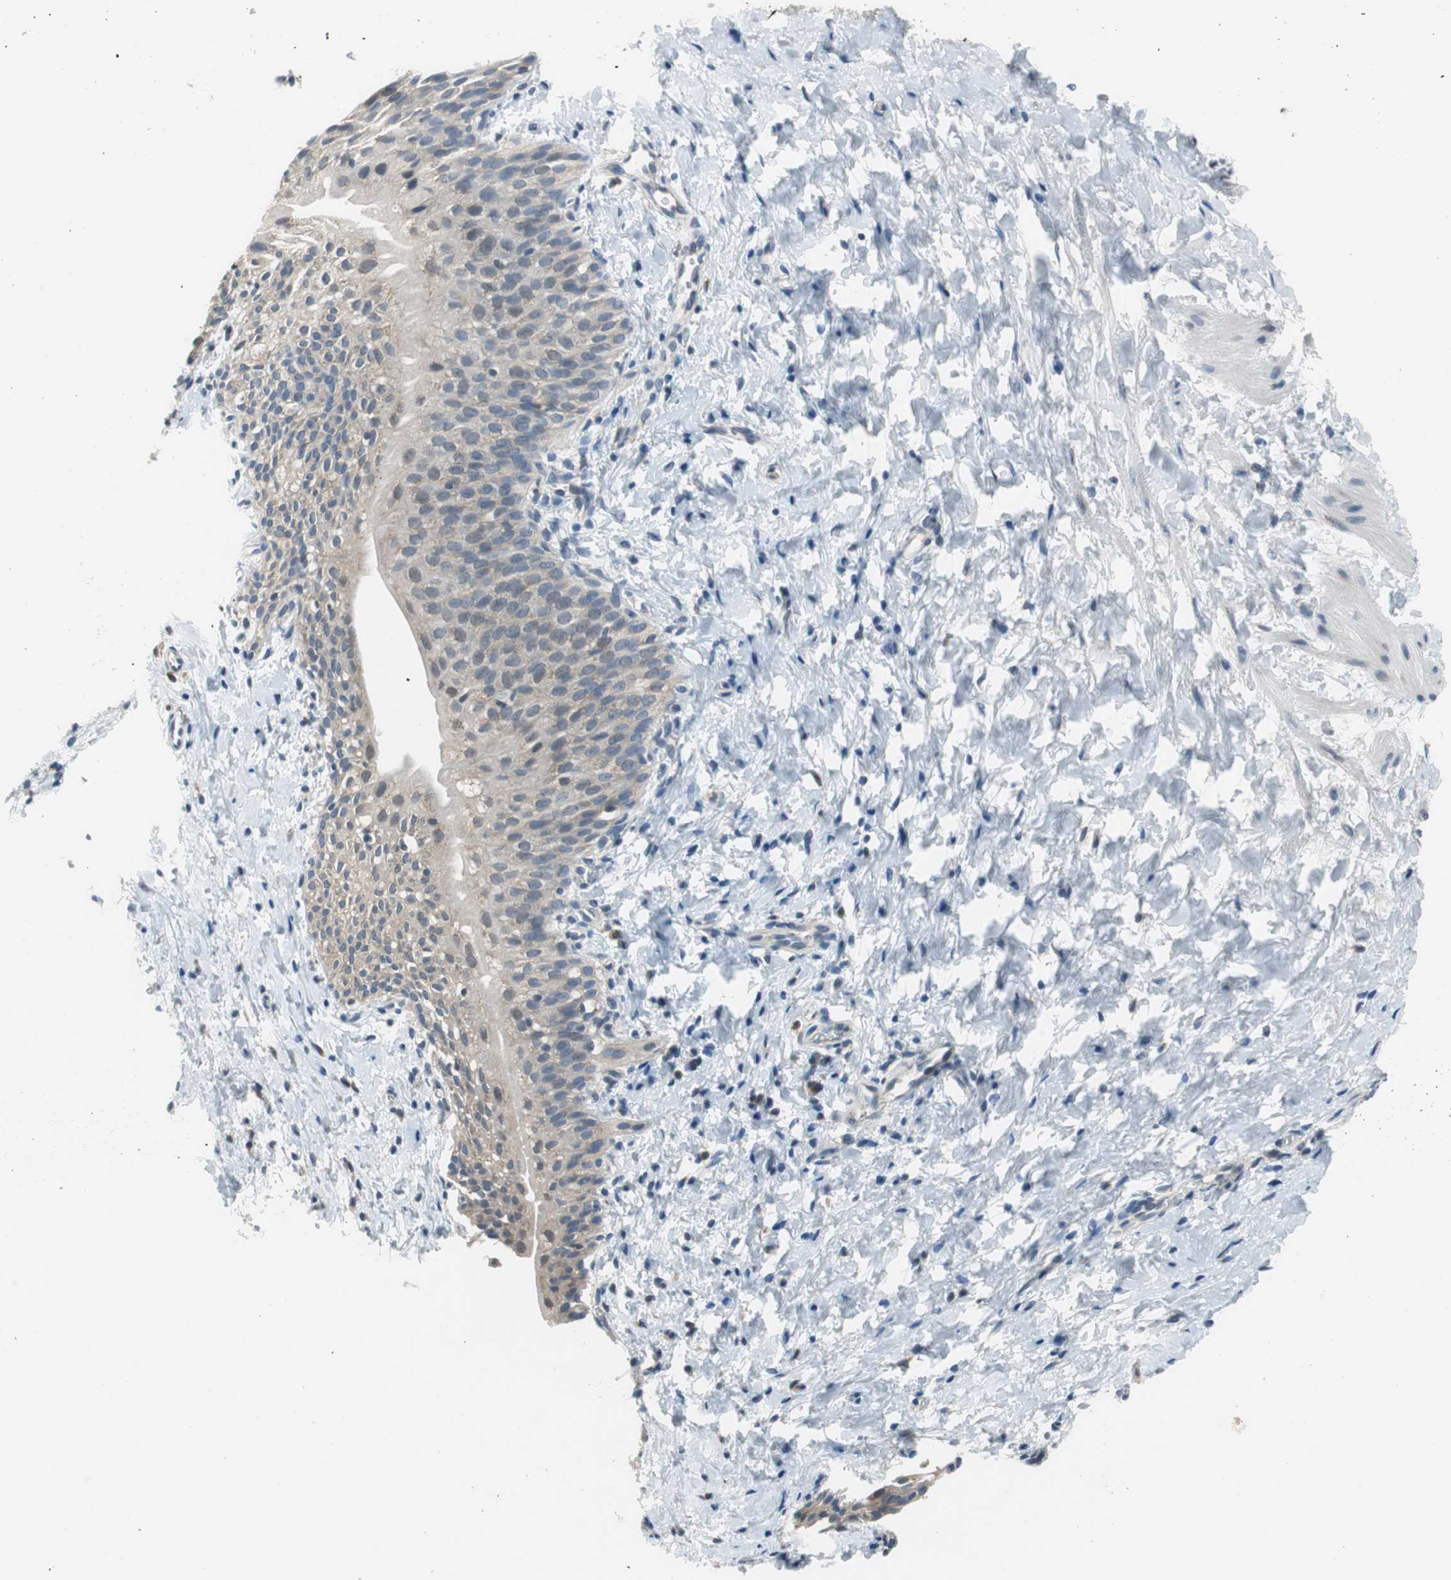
{"staining": {"intensity": "negative", "quantity": "none", "location": "none"}, "tissue": "smooth muscle", "cell_type": "Smooth muscle cells", "image_type": "normal", "snomed": [{"axis": "morphology", "description": "Normal tissue, NOS"}, {"axis": "topography", "description": "Smooth muscle"}], "caption": "There is no significant expression in smooth muscle cells of smooth muscle. (DAB immunohistochemistry visualized using brightfield microscopy, high magnification).", "gene": "PLAA", "patient": {"sex": "male", "age": 16}}